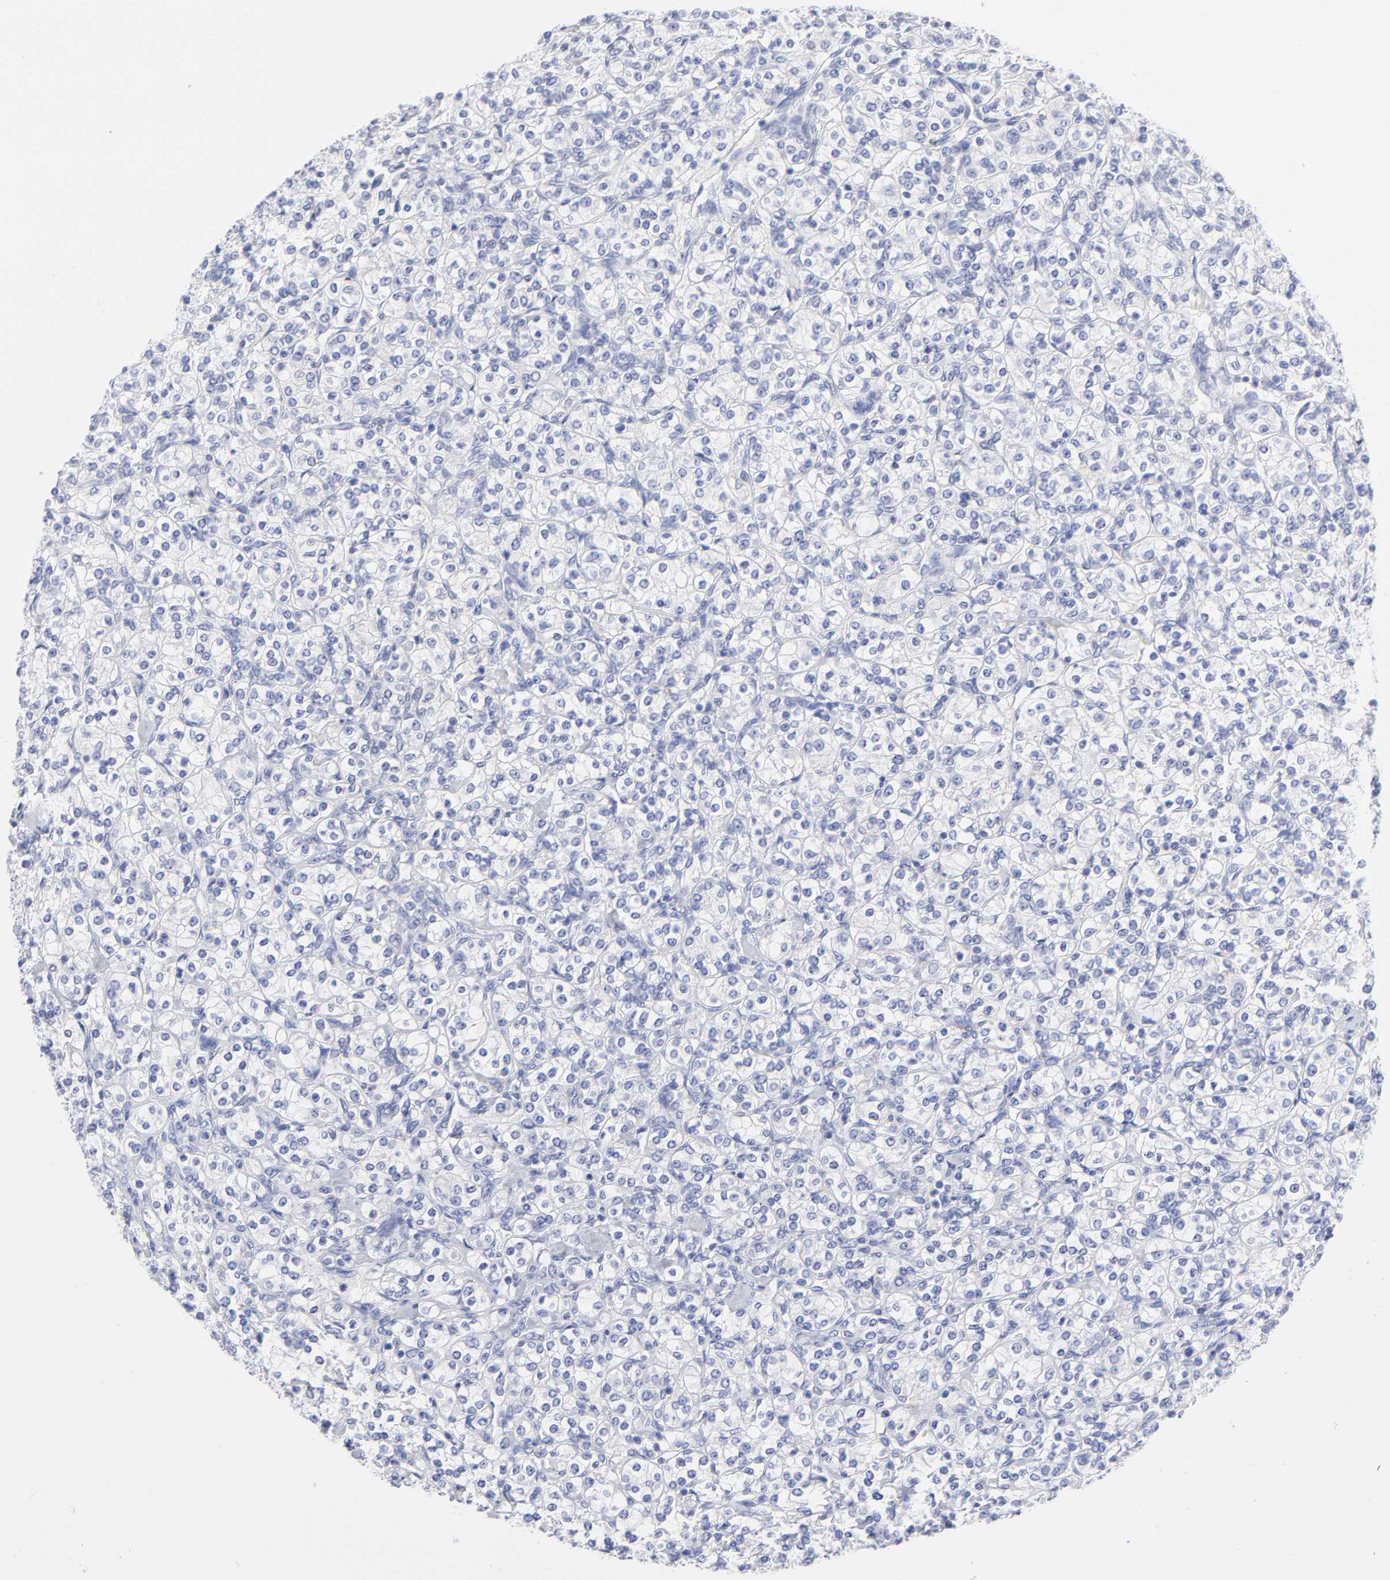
{"staining": {"intensity": "negative", "quantity": "none", "location": "none"}, "tissue": "renal cancer", "cell_type": "Tumor cells", "image_type": "cancer", "snomed": [{"axis": "morphology", "description": "Adenocarcinoma, NOS"}, {"axis": "topography", "description": "Kidney"}], "caption": "Tumor cells are negative for protein expression in human renal cancer (adenocarcinoma). (DAB (3,3'-diaminobenzidine) immunohistochemistry with hematoxylin counter stain).", "gene": "DUSP9", "patient": {"sex": "male", "age": 77}}